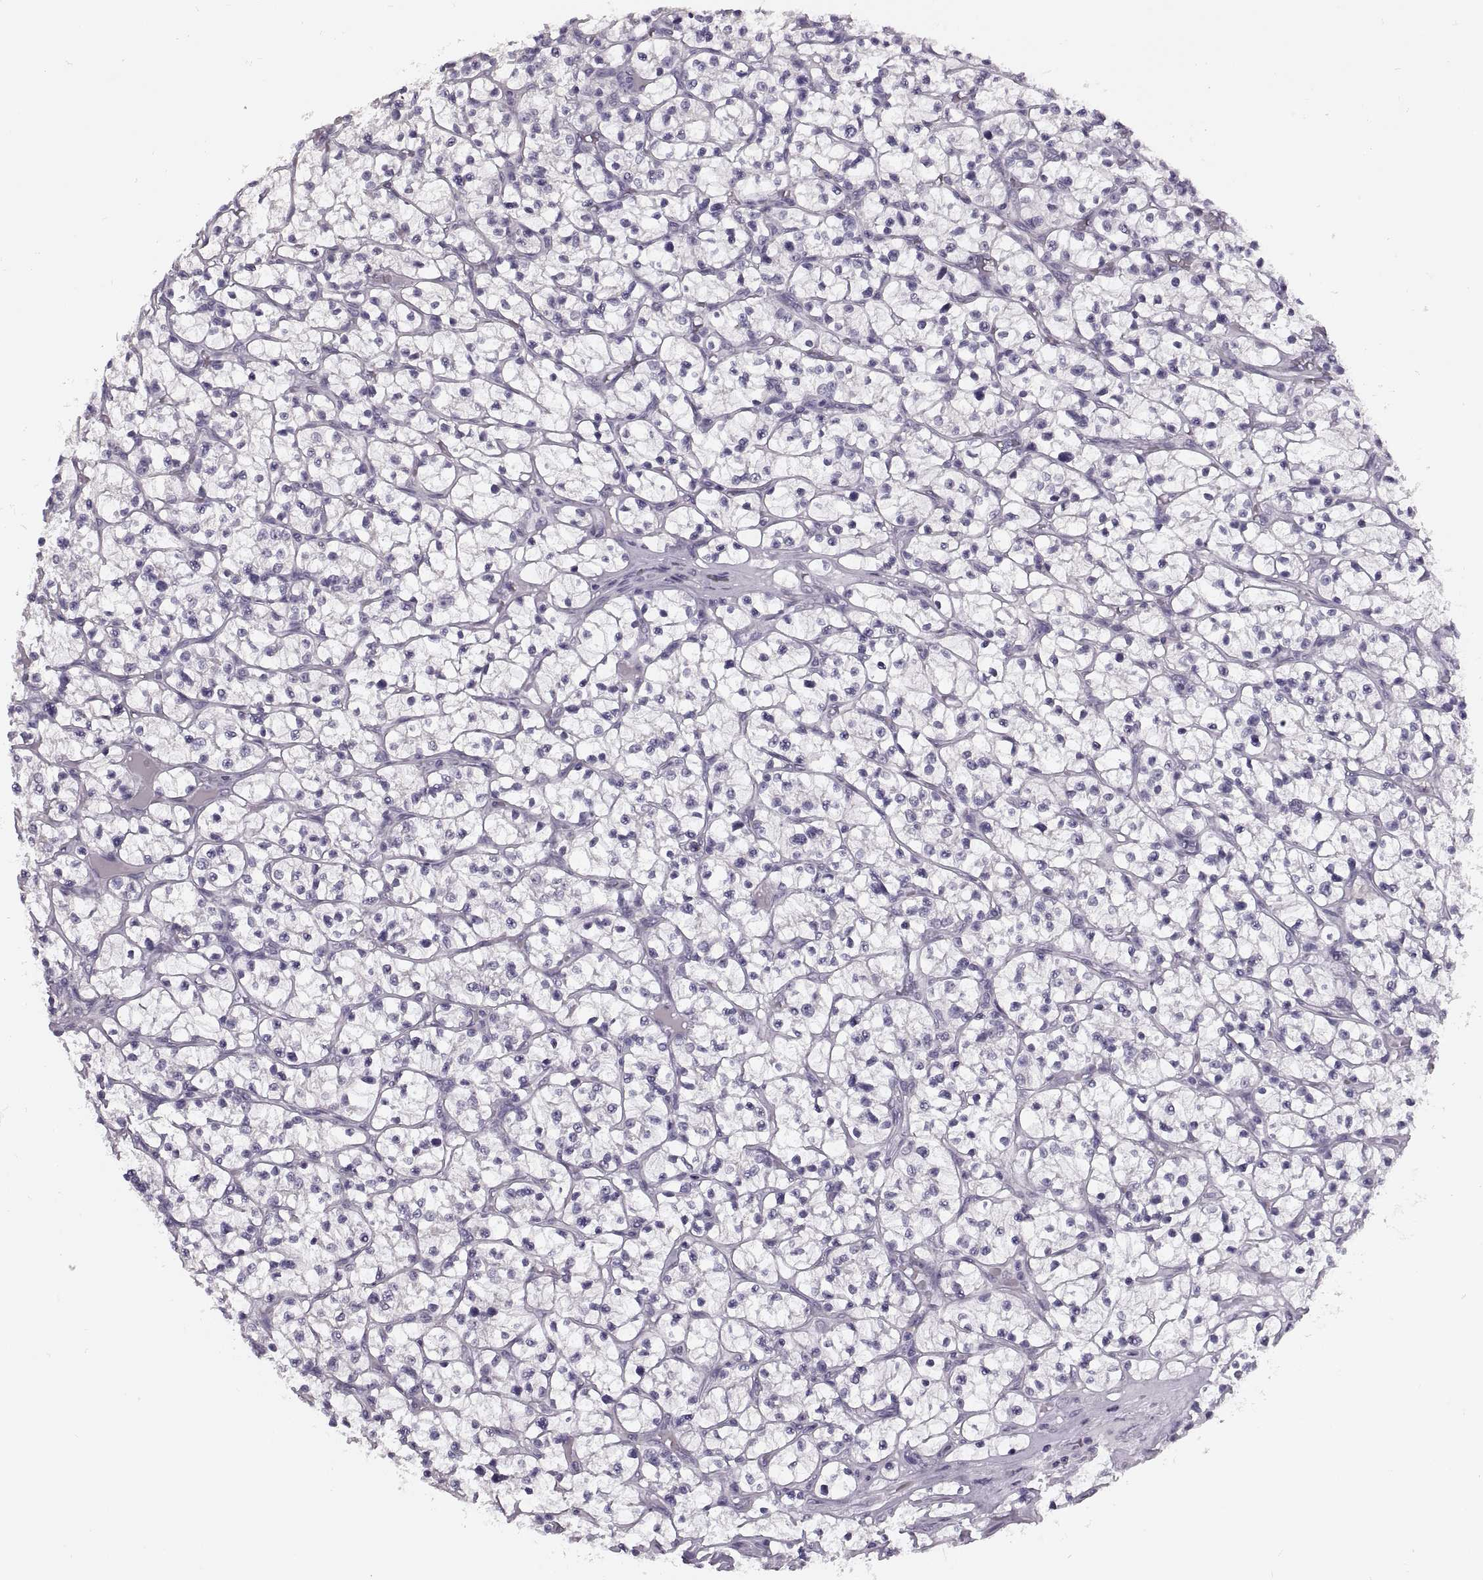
{"staining": {"intensity": "negative", "quantity": "none", "location": "none"}, "tissue": "renal cancer", "cell_type": "Tumor cells", "image_type": "cancer", "snomed": [{"axis": "morphology", "description": "Adenocarcinoma, NOS"}, {"axis": "topography", "description": "Kidney"}], "caption": "Tumor cells show no significant protein expression in renal adenocarcinoma.", "gene": "PAGE5", "patient": {"sex": "female", "age": 64}}